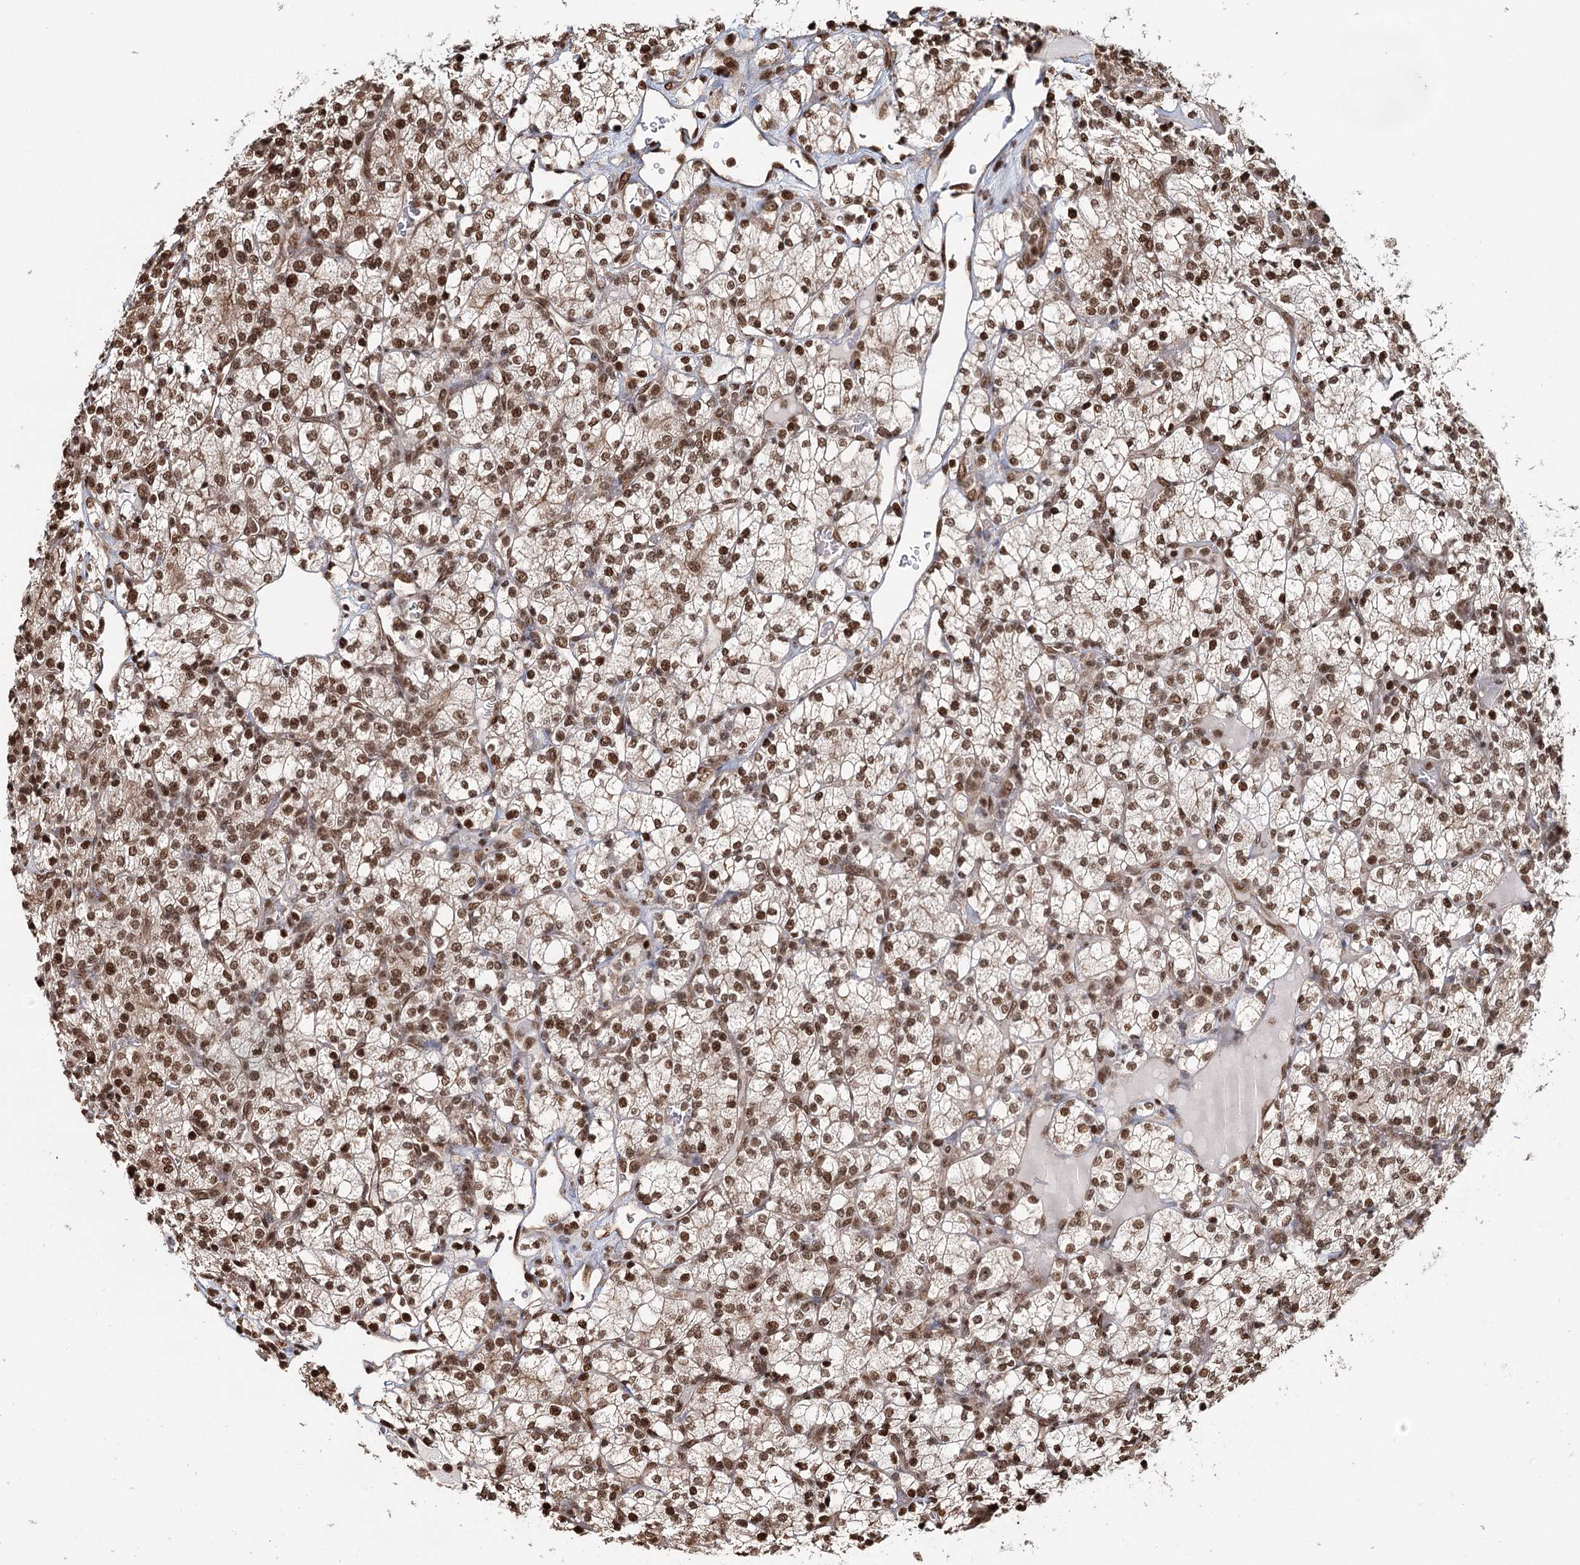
{"staining": {"intensity": "moderate", "quantity": ">75%", "location": "nuclear"}, "tissue": "renal cancer", "cell_type": "Tumor cells", "image_type": "cancer", "snomed": [{"axis": "morphology", "description": "Adenocarcinoma, NOS"}, {"axis": "topography", "description": "Kidney"}], "caption": "Human adenocarcinoma (renal) stained for a protein (brown) displays moderate nuclear positive staining in approximately >75% of tumor cells.", "gene": "RPS27A", "patient": {"sex": "male", "age": 77}}